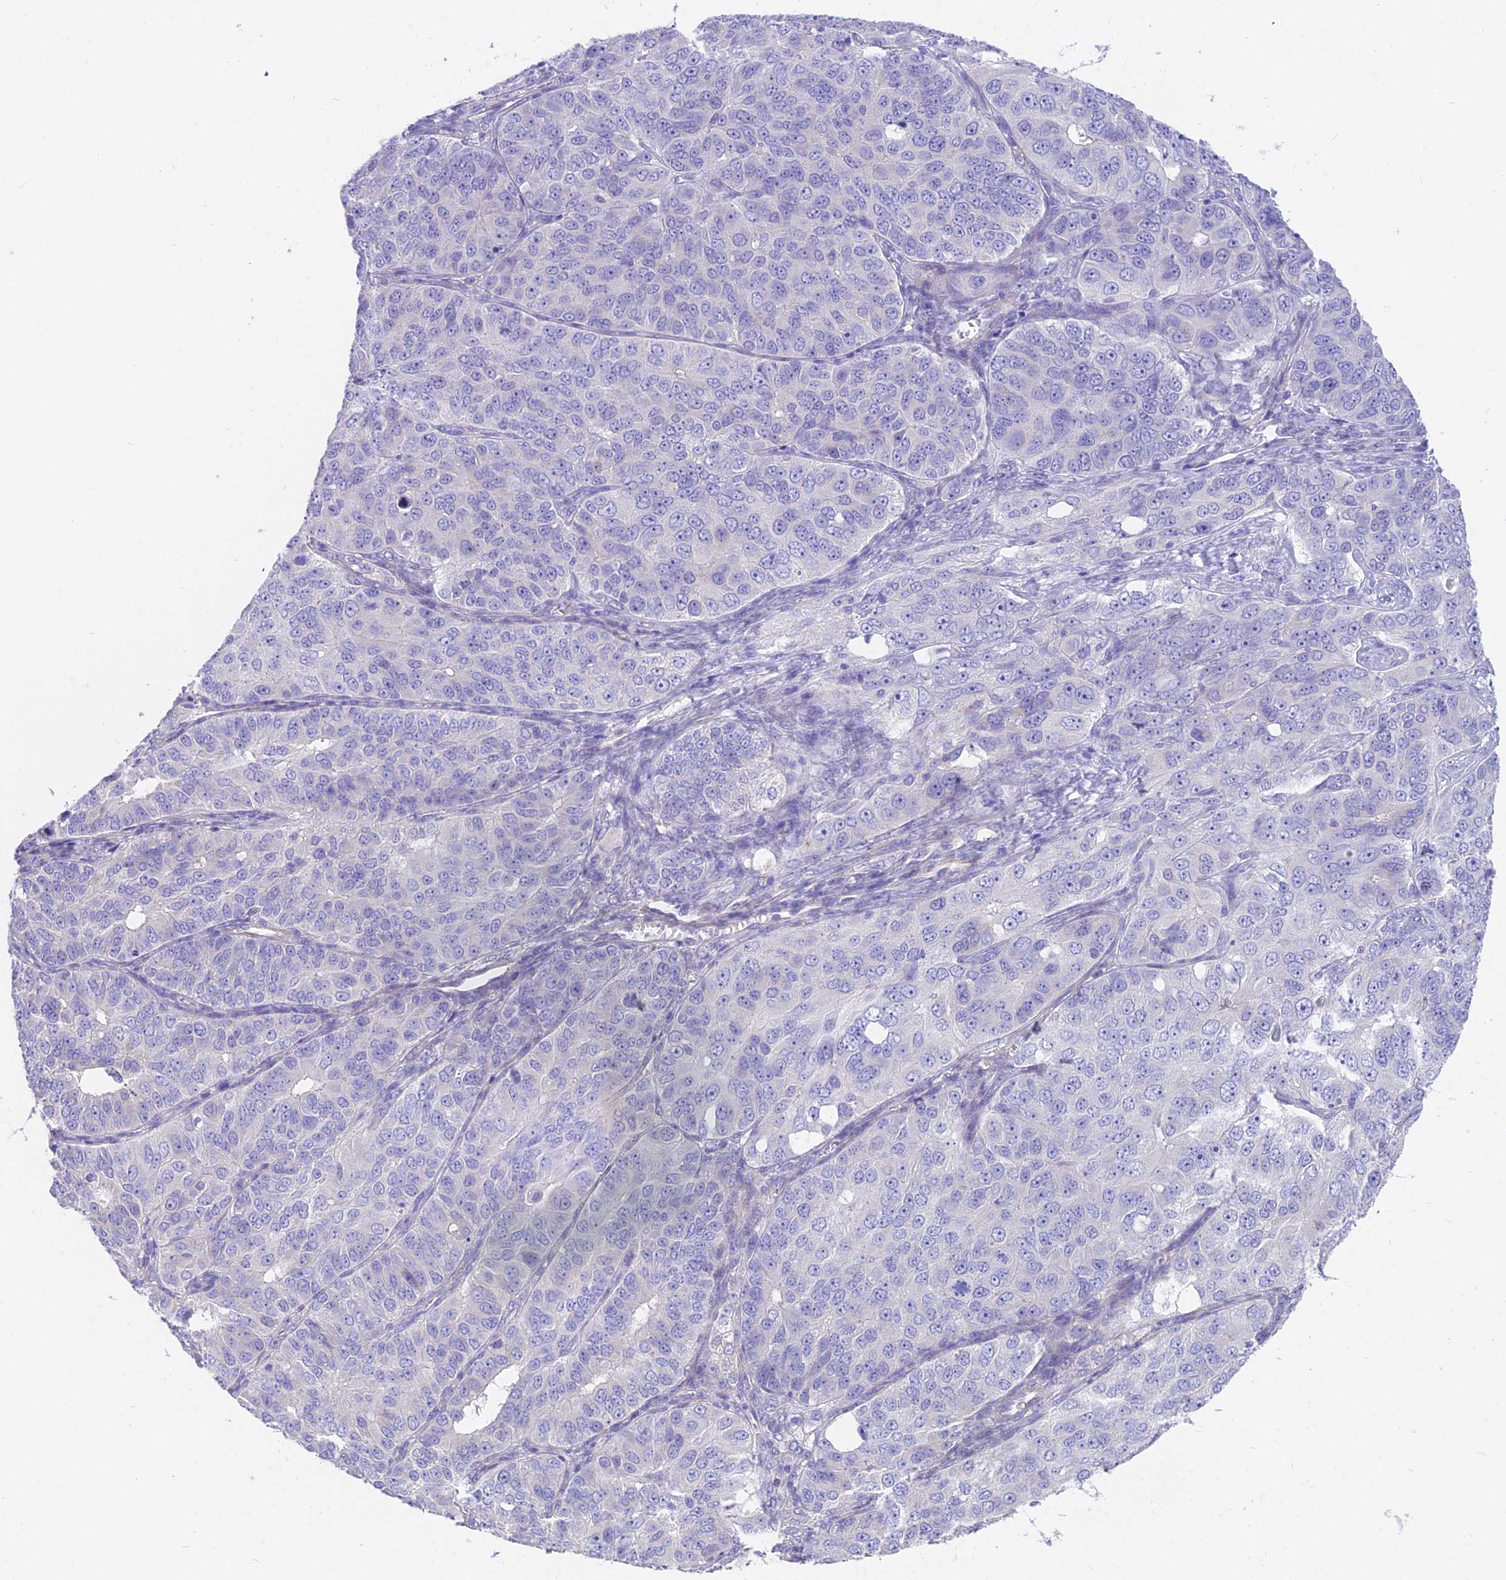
{"staining": {"intensity": "negative", "quantity": "none", "location": "none"}, "tissue": "ovarian cancer", "cell_type": "Tumor cells", "image_type": "cancer", "snomed": [{"axis": "morphology", "description": "Carcinoma, endometroid"}, {"axis": "topography", "description": "Ovary"}], "caption": "Tumor cells show no significant protein staining in ovarian cancer.", "gene": "FAM168B", "patient": {"sex": "female", "age": 51}}